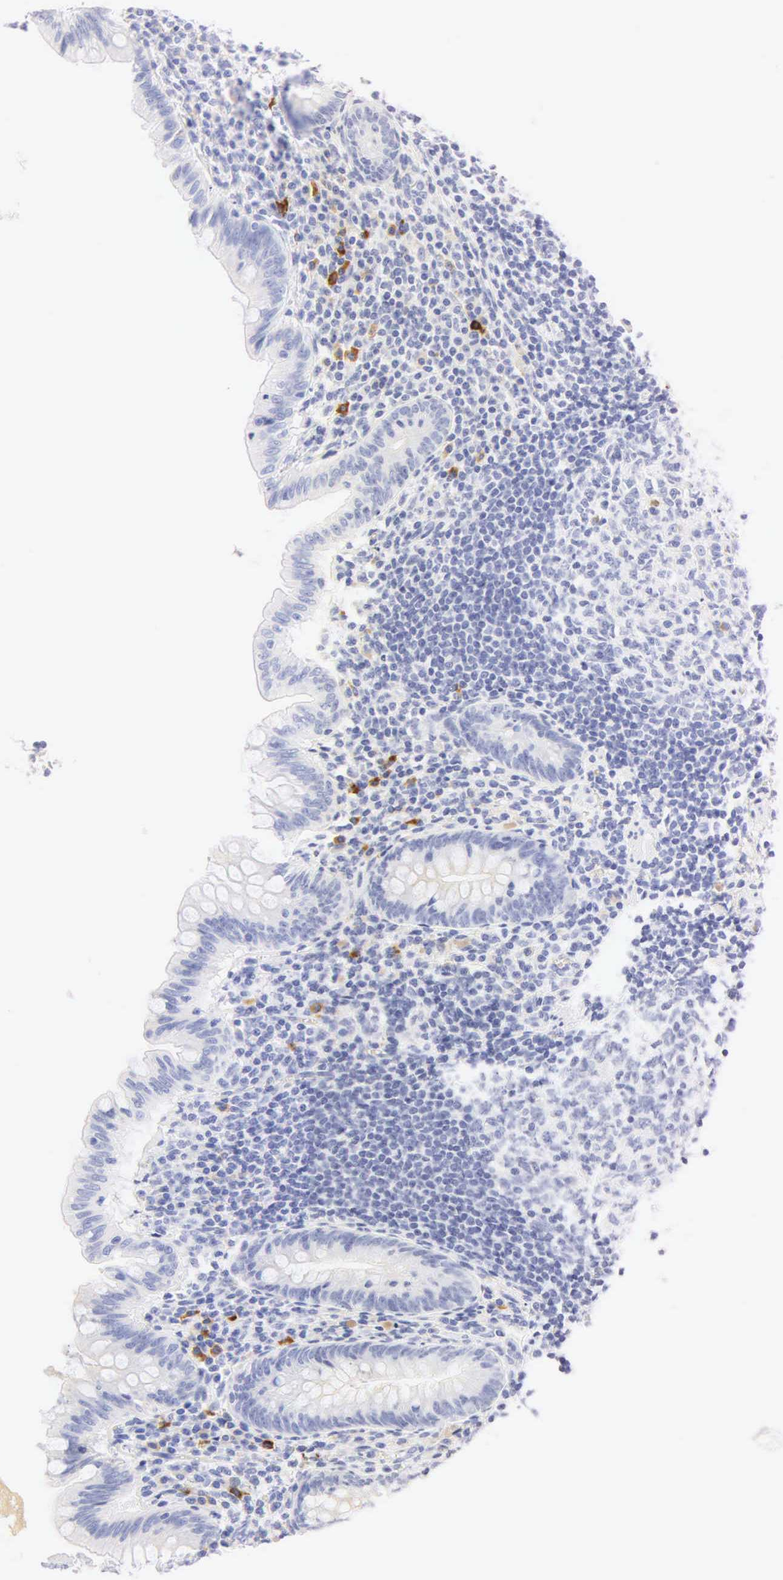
{"staining": {"intensity": "negative", "quantity": "none", "location": "none"}, "tissue": "appendix", "cell_type": "Glandular cells", "image_type": "normal", "snomed": [{"axis": "morphology", "description": "Normal tissue, NOS"}, {"axis": "topography", "description": "Appendix"}], "caption": "High power microscopy photomicrograph of an IHC histopathology image of unremarkable appendix, revealing no significant positivity in glandular cells.", "gene": "NKX2", "patient": {"sex": "female", "age": 34}}